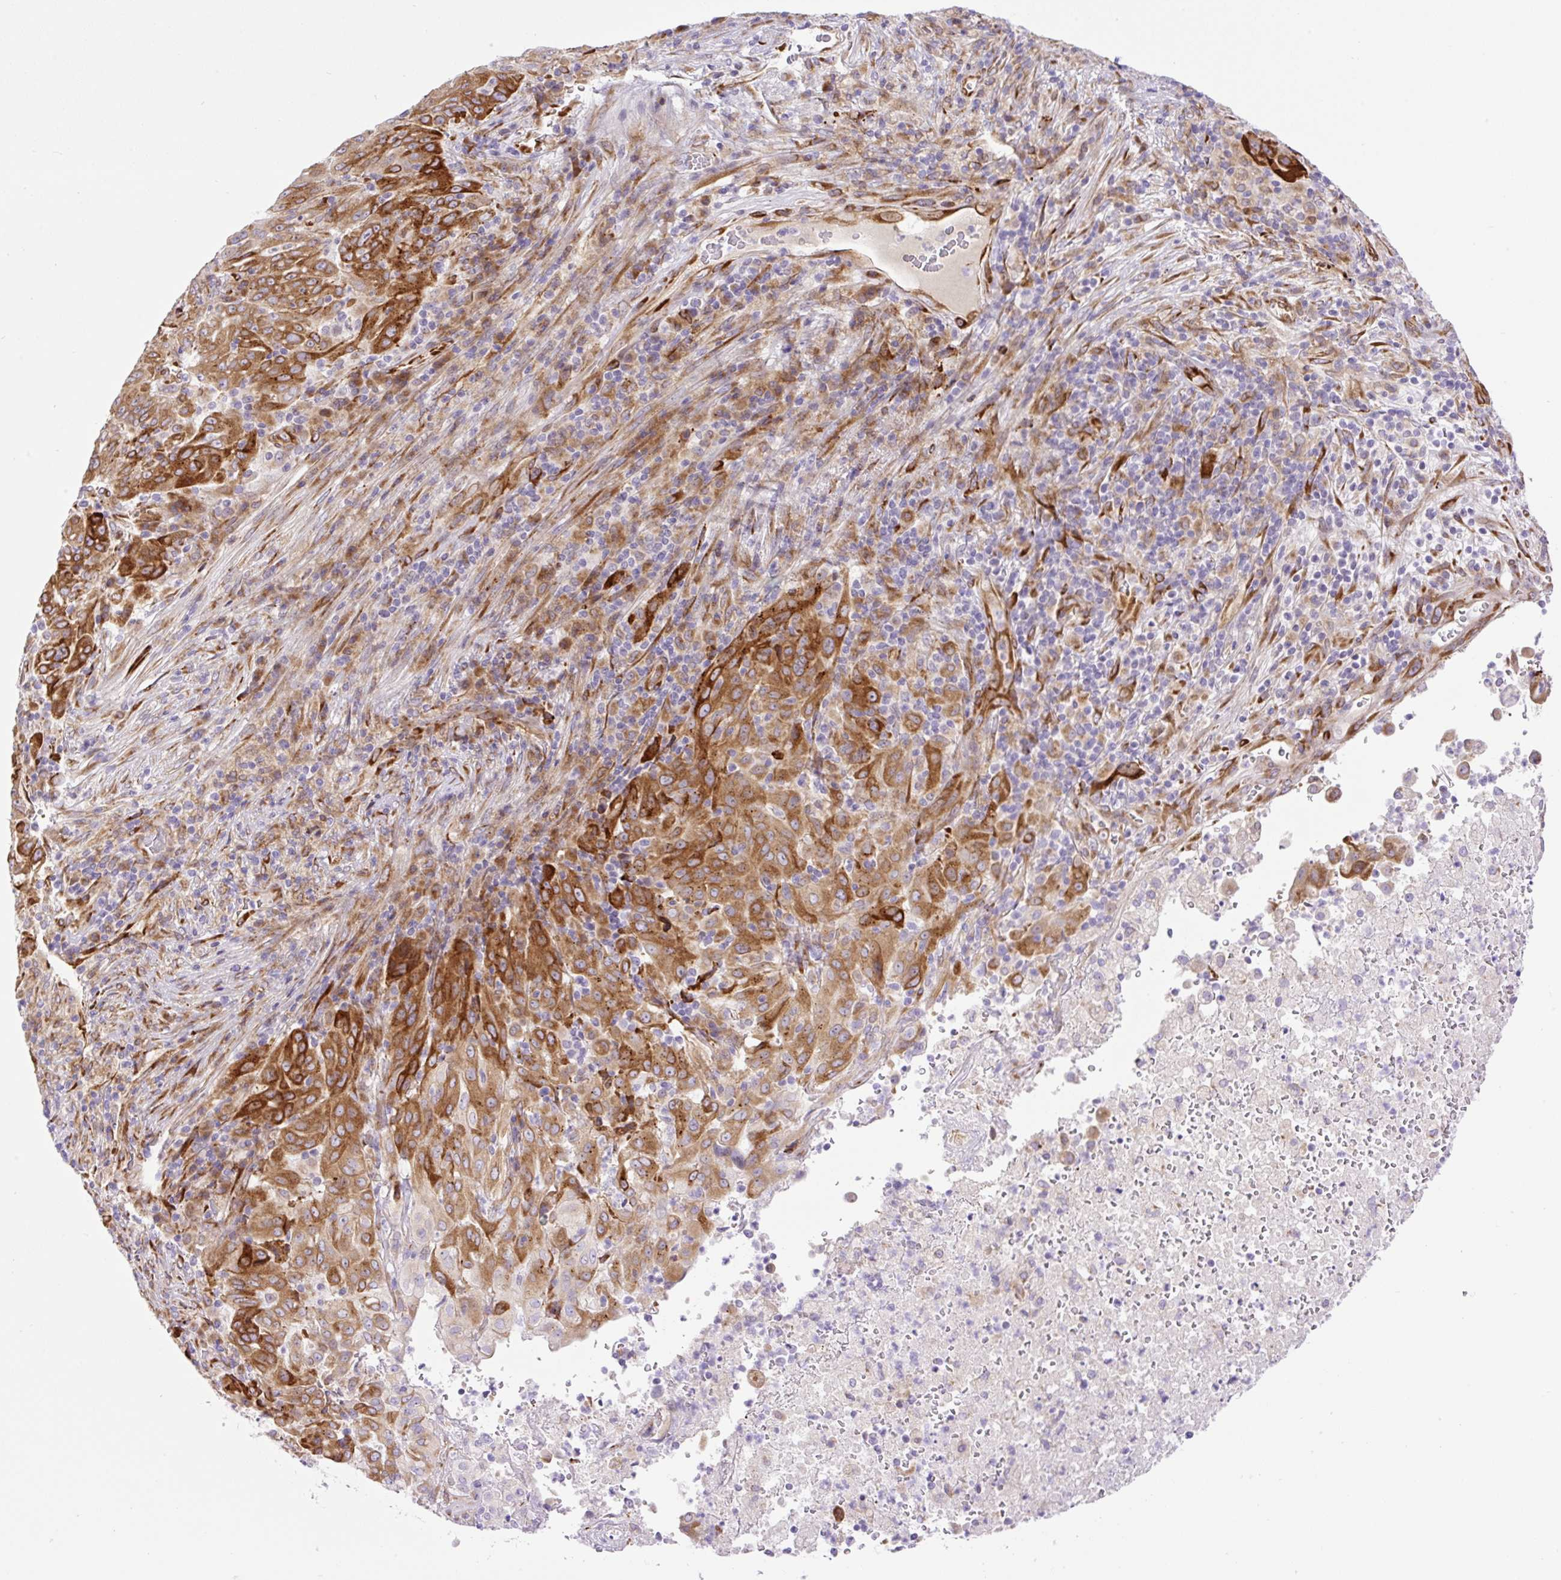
{"staining": {"intensity": "moderate", "quantity": ">75%", "location": "cytoplasmic/membranous"}, "tissue": "pancreatic cancer", "cell_type": "Tumor cells", "image_type": "cancer", "snomed": [{"axis": "morphology", "description": "Adenocarcinoma, NOS"}, {"axis": "topography", "description": "Pancreas"}], "caption": "Moderate cytoplasmic/membranous staining for a protein is appreciated in about >75% of tumor cells of pancreatic cancer (adenocarcinoma) using IHC.", "gene": "RAB30", "patient": {"sex": "male", "age": 63}}